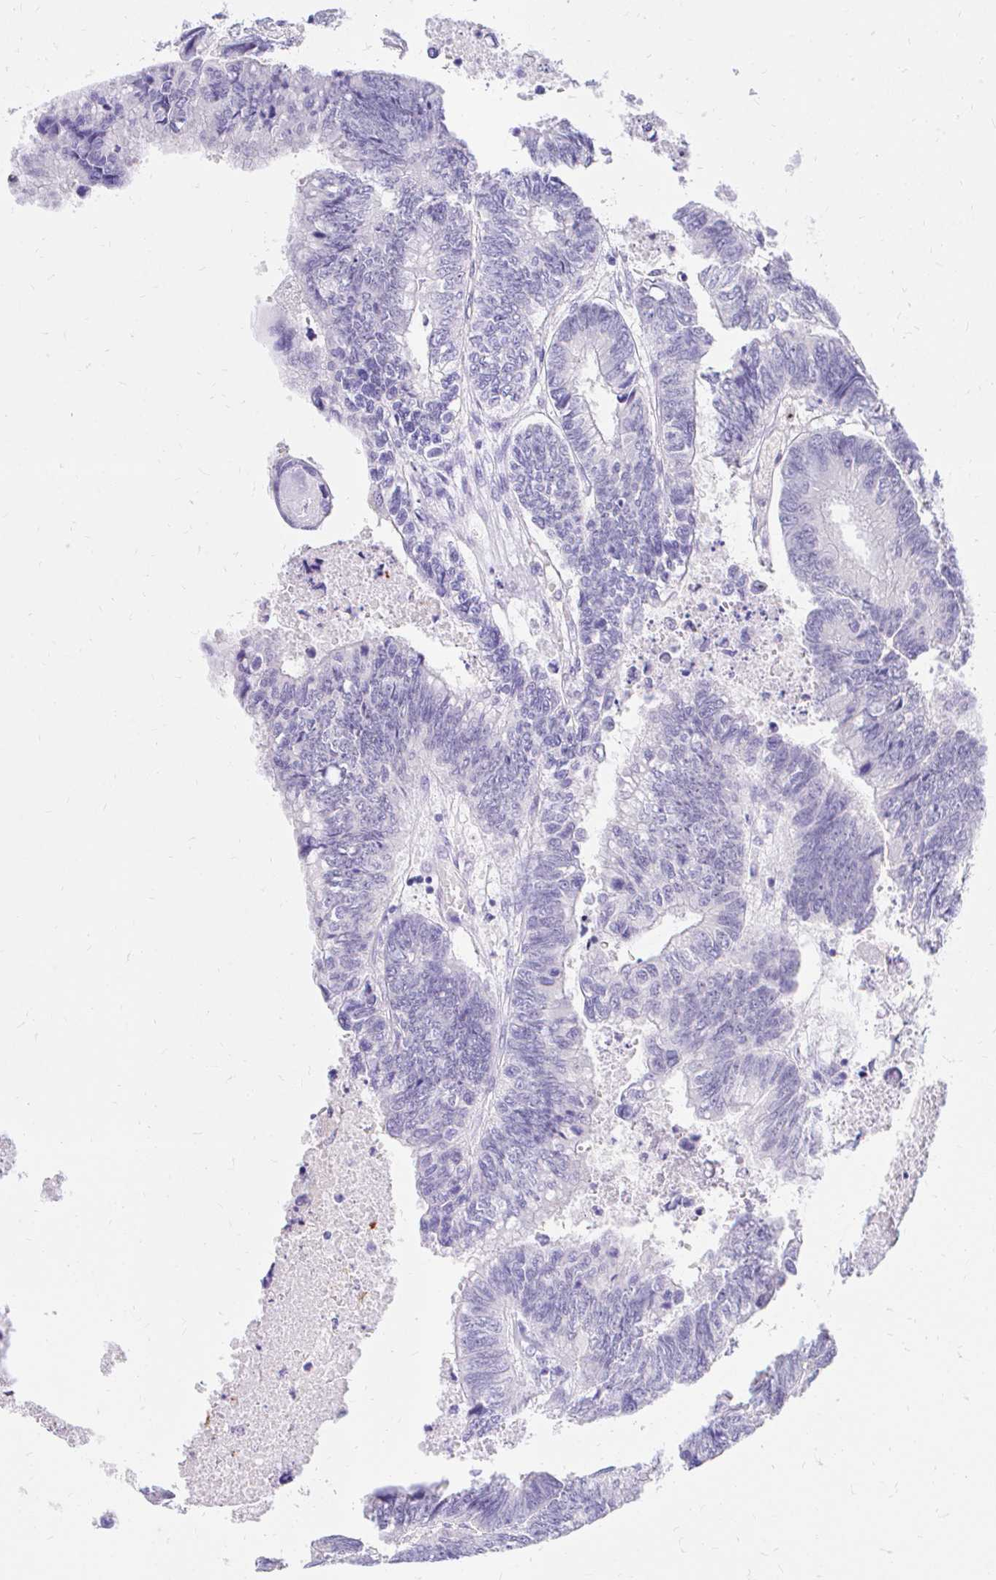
{"staining": {"intensity": "negative", "quantity": "none", "location": "none"}, "tissue": "colorectal cancer", "cell_type": "Tumor cells", "image_type": "cancer", "snomed": [{"axis": "morphology", "description": "Adenocarcinoma, NOS"}, {"axis": "topography", "description": "Colon"}], "caption": "IHC photomicrograph of neoplastic tissue: human adenocarcinoma (colorectal) stained with DAB (3,3'-diaminobenzidine) exhibits no significant protein staining in tumor cells.", "gene": "FATE1", "patient": {"sex": "male", "age": 62}}